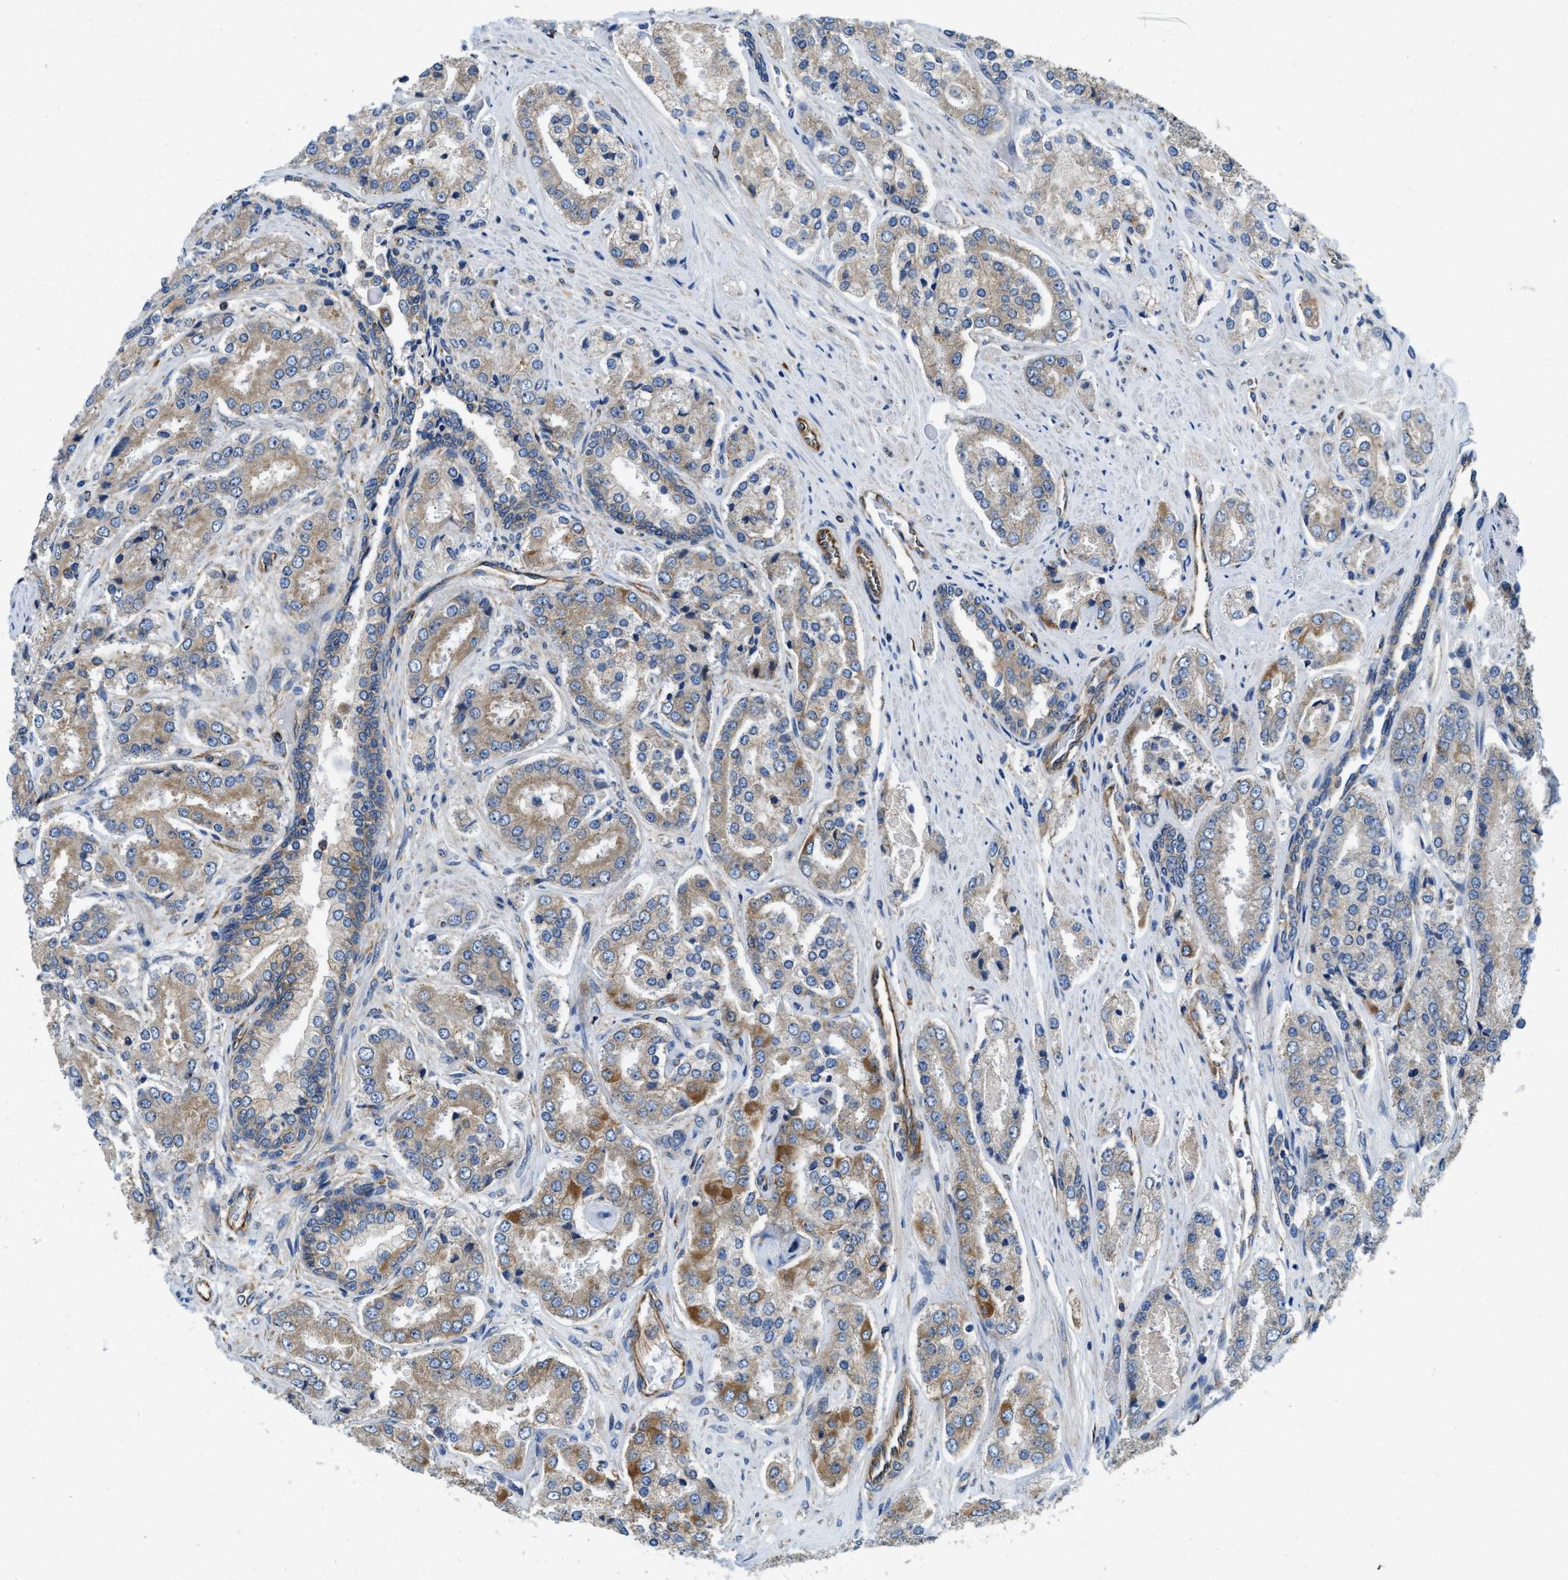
{"staining": {"intensity": "moderate", "quantity": "<25%", "location": "cytoplasmic/membranous"}, "tissue": "prostate cancer", "cell_type": "Tumor cells", "image_type": "cancer", "snomed": [{"axis": "morphology", "description": "Adenocarcinoma, High grade"}, {"axis": "topography", "description": "Prostate"}], "caption": "Immunohistochemistry histopathology image of neoplastic tissue: prostate cancer (adenocarcinoma (high-grade)) stained using immunohistochemistry exhibits low levels of moderate protein expression localized specifically in the cytoplasmic/membranous of tumor cells, appearing as a cytoplasmic/membranous brown color.", "gene": "HSD17B12", "patient": {"sex": "male", "age": 65}}